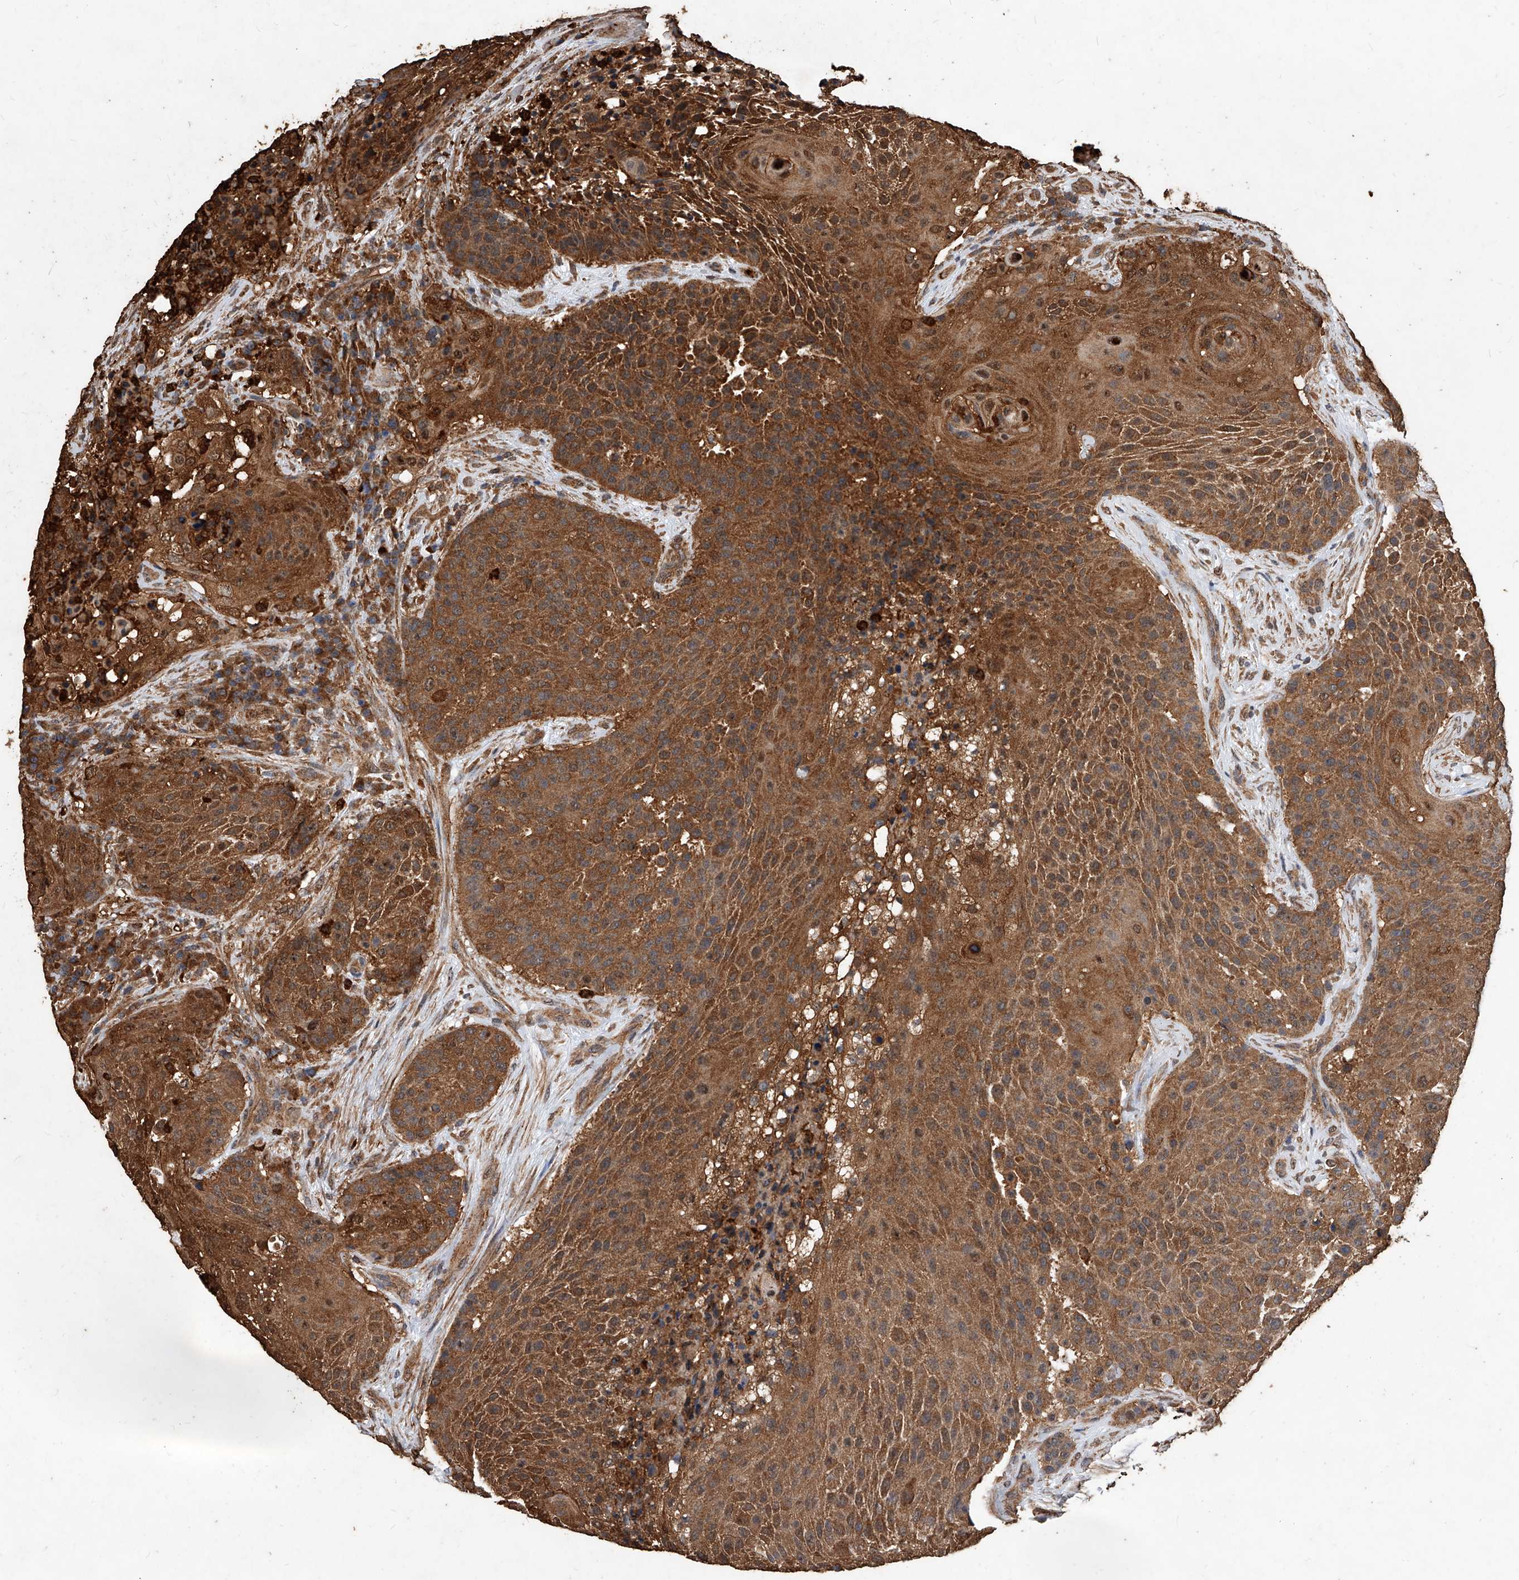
{"staining": {"intensity": "strong", "quantity": ">75%", "location": "cytoplasmic/membranous"}, "tissue": "urothelial cancer", "cell_type": "Tumor cells", "image_type": "cancer", "snomed": [{"axis": "morphology", "description": "Urothelial carcinoma, High grade"}, {"axis": "topography", "description": "Urinary bladder"}], "caption": "There is high levels of strong cytoplasmic/membranous staining in tumor cells of urothelial carcinoma (high-grade), as demonstrated by immunohistochemical staining (brown color).", "gene": "UCP2", "patient": {"sex": "female", "age": 63}}